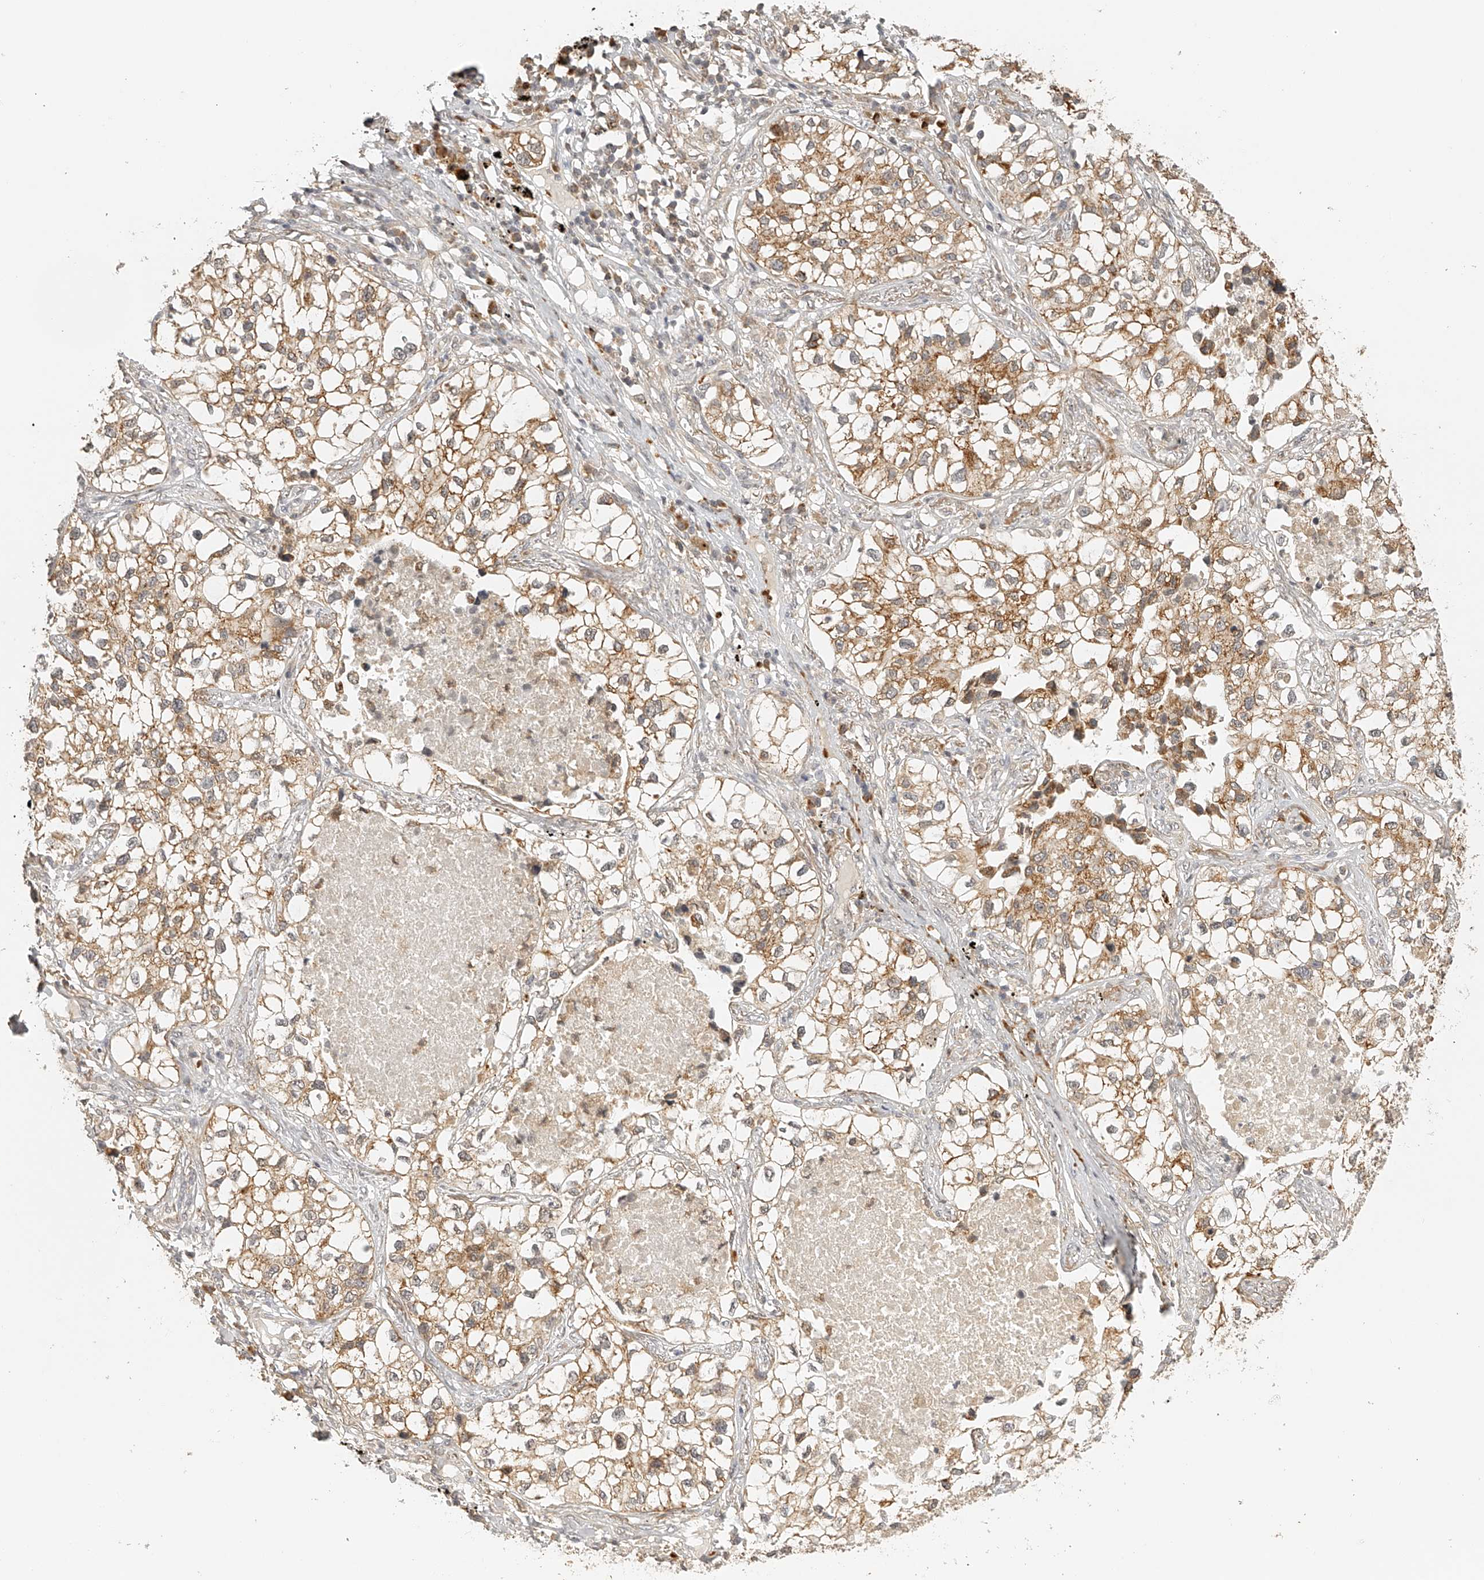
{"staining": {"intensity": "moderate", "quantity": ">75%", "location": "cytoplasmic/membranous"}, "tissue": "lung cancer", "cell_type": "Tumor cells", "image_type": "cancer", "snomed": [{"axis": "morphology", "description": "Adenocarcinoma, NOS"}, {"axis": "topography", "description": "Lung"}], "caption": "The image exhibits a brown stain indicating the presence of a protein in the cytoplasmic/membranous of tumor cells in lung adenocarcinoma.", "gene": "BCL2L11", "patient": {"sex": "male", "age": 63}}